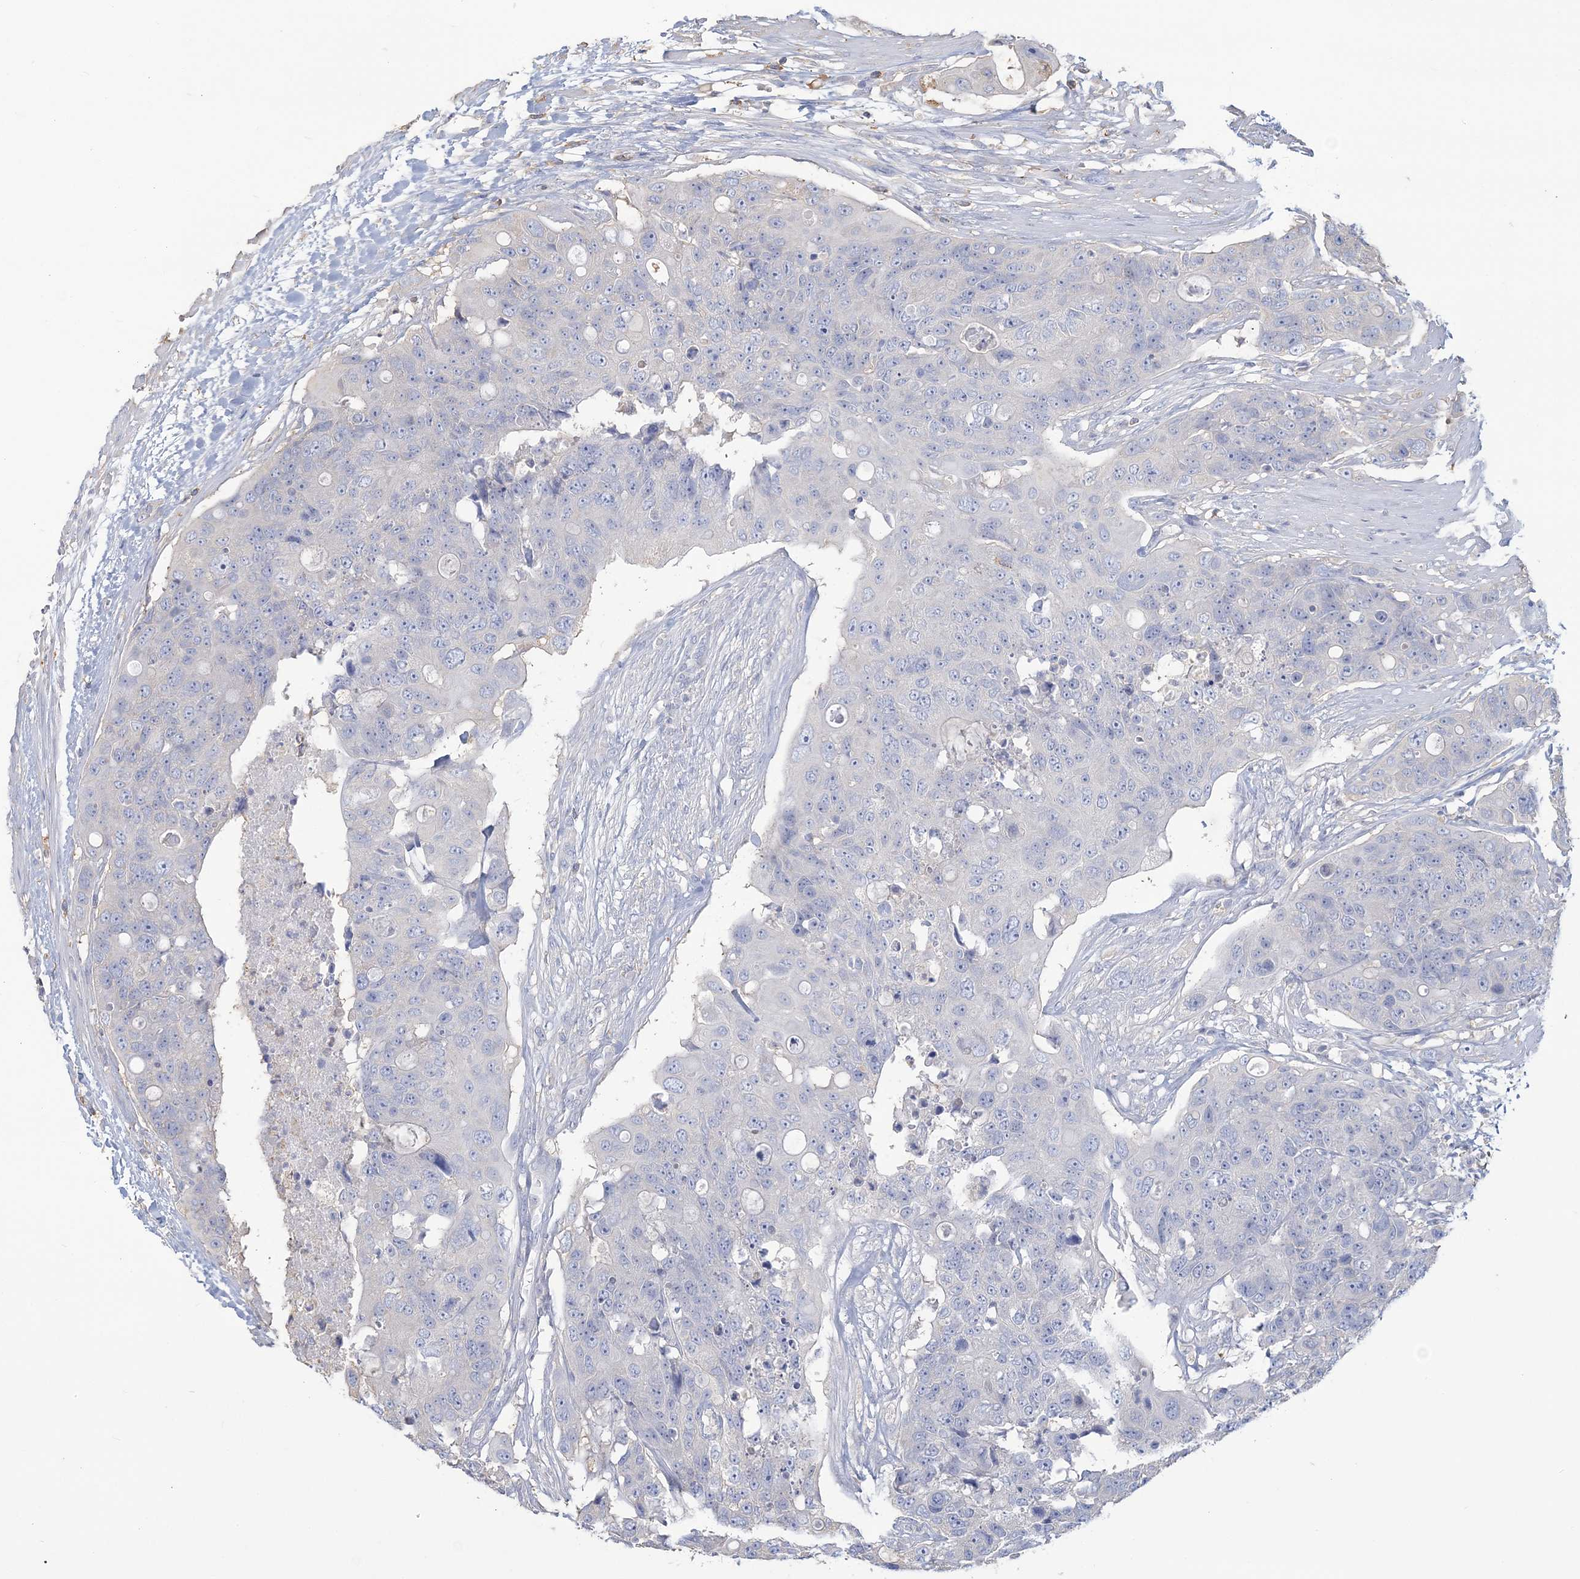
{"staining": {"intensity": "negative", "quantity": "none", "location": "none"}, "tissue": "colorectal cancer", "cell_type": "Tumor cells", "image_type": "cancer", "snomed": [{"axis": "morphology", "description": "Adenocarcinoma, NOS"}, {"axis": "topography", "description": "Colon"}], "caption": "The histopathology image shows no staining of tumor cells in colorectal cancer (adenocarcinoma). (DAB (3,3'-diaminobenzidine) immunohistochemistry (IHC) with hematoxylin counter stain).", "gene": "ANKS1A", "patient": {"sex": "female", "age": 57}}